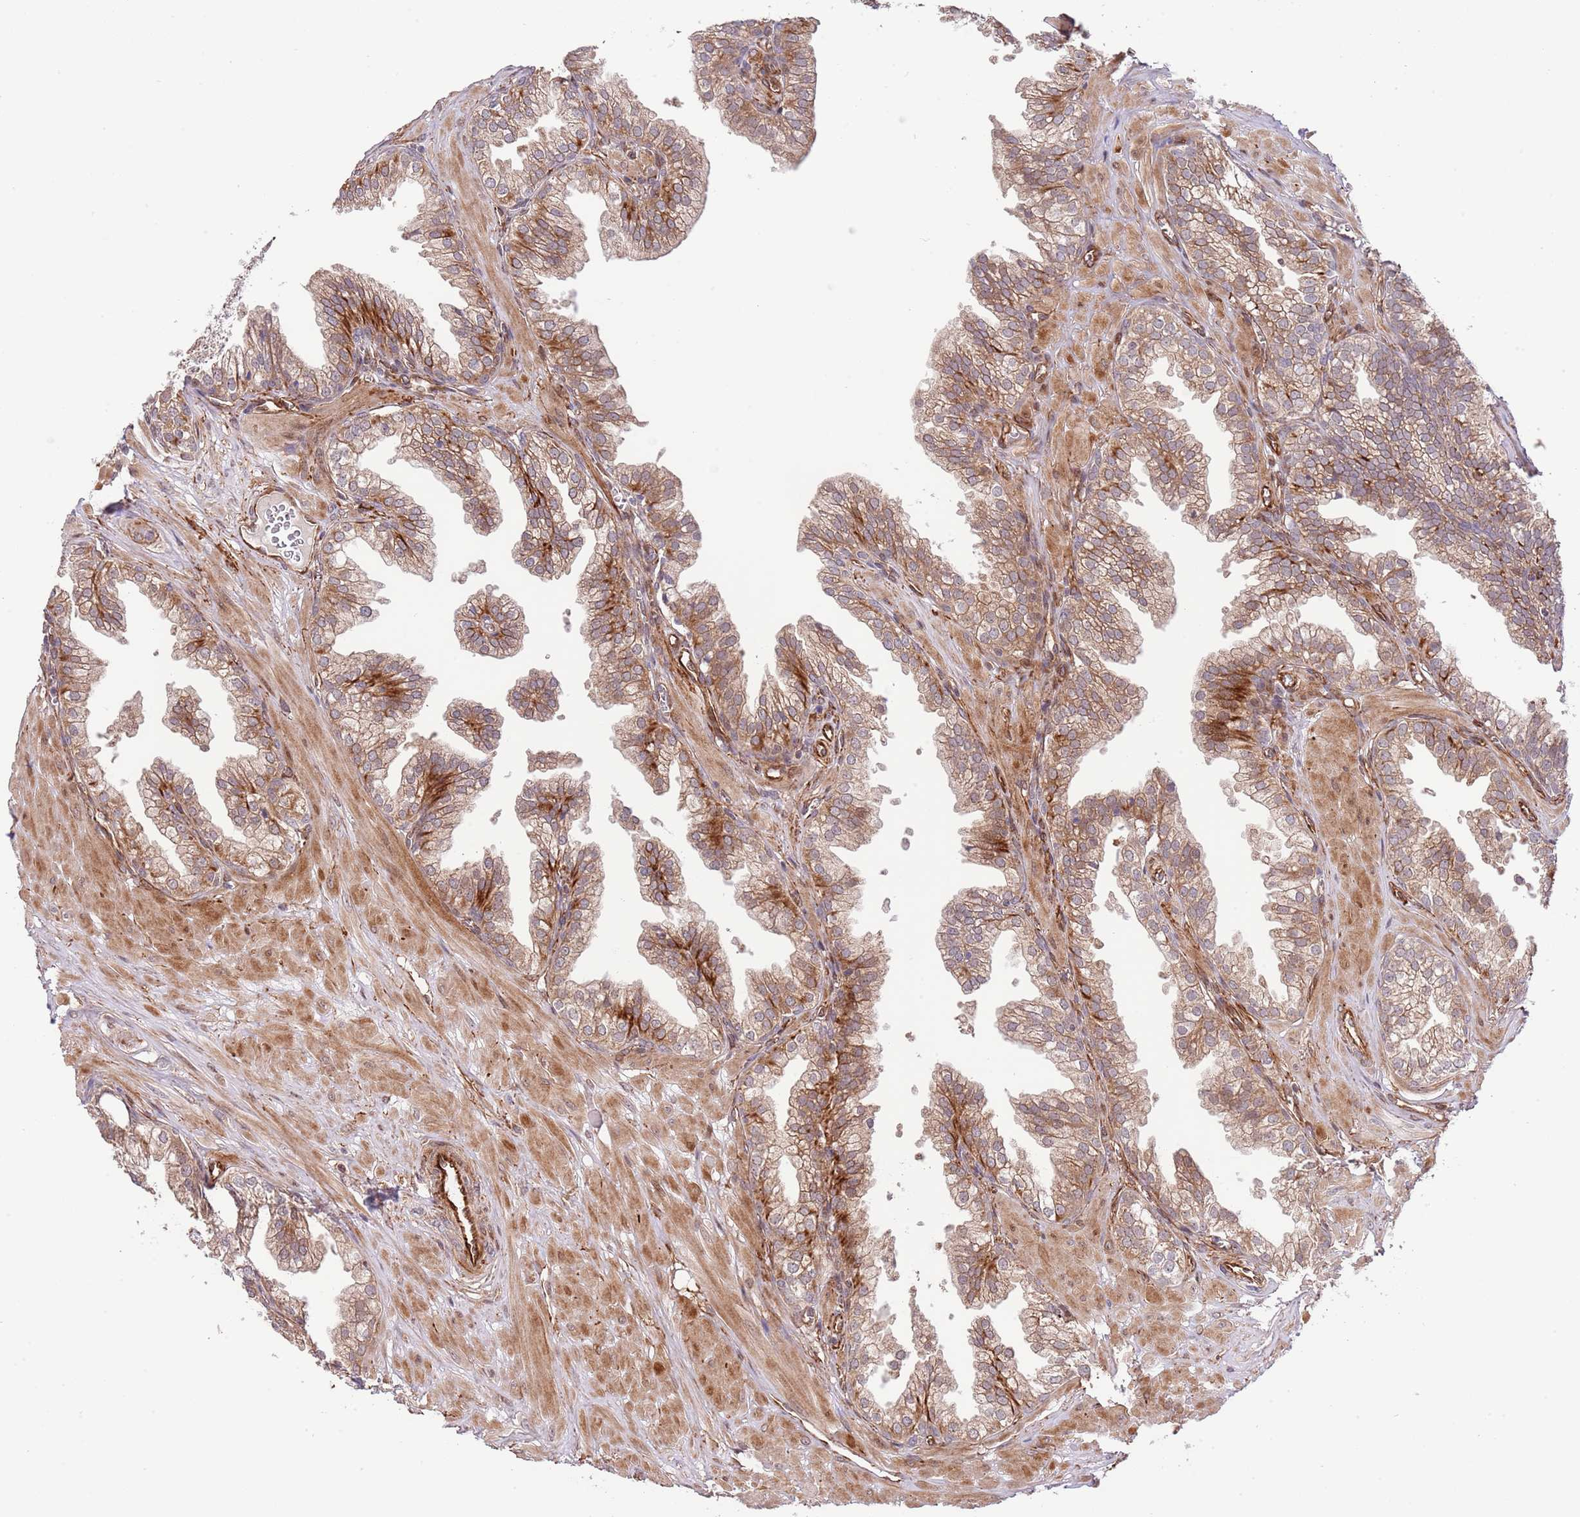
{"staining": {"intensity": "moderate", "quantity": "25%-75%", "location": "cytoplasmic/membranous"}, "tissue": "prostate", "cell_type": "Glandular cells", "image_type": "normal", "snomed": [{"axis": "morphology", "description": "Normal tissue, NOS"}, {"axis": "topography", "description": "Prostate"}, {"axis": "topography", "description": "Peripheral nerve tissue"}], "caption": "Protein analysis of normal prostate displays moderate cytoplasmic/membranous staining in about 25%-75% of glandular cells.", "gene": "NEK3", "patient": {"sex": "male", "age": 55}}